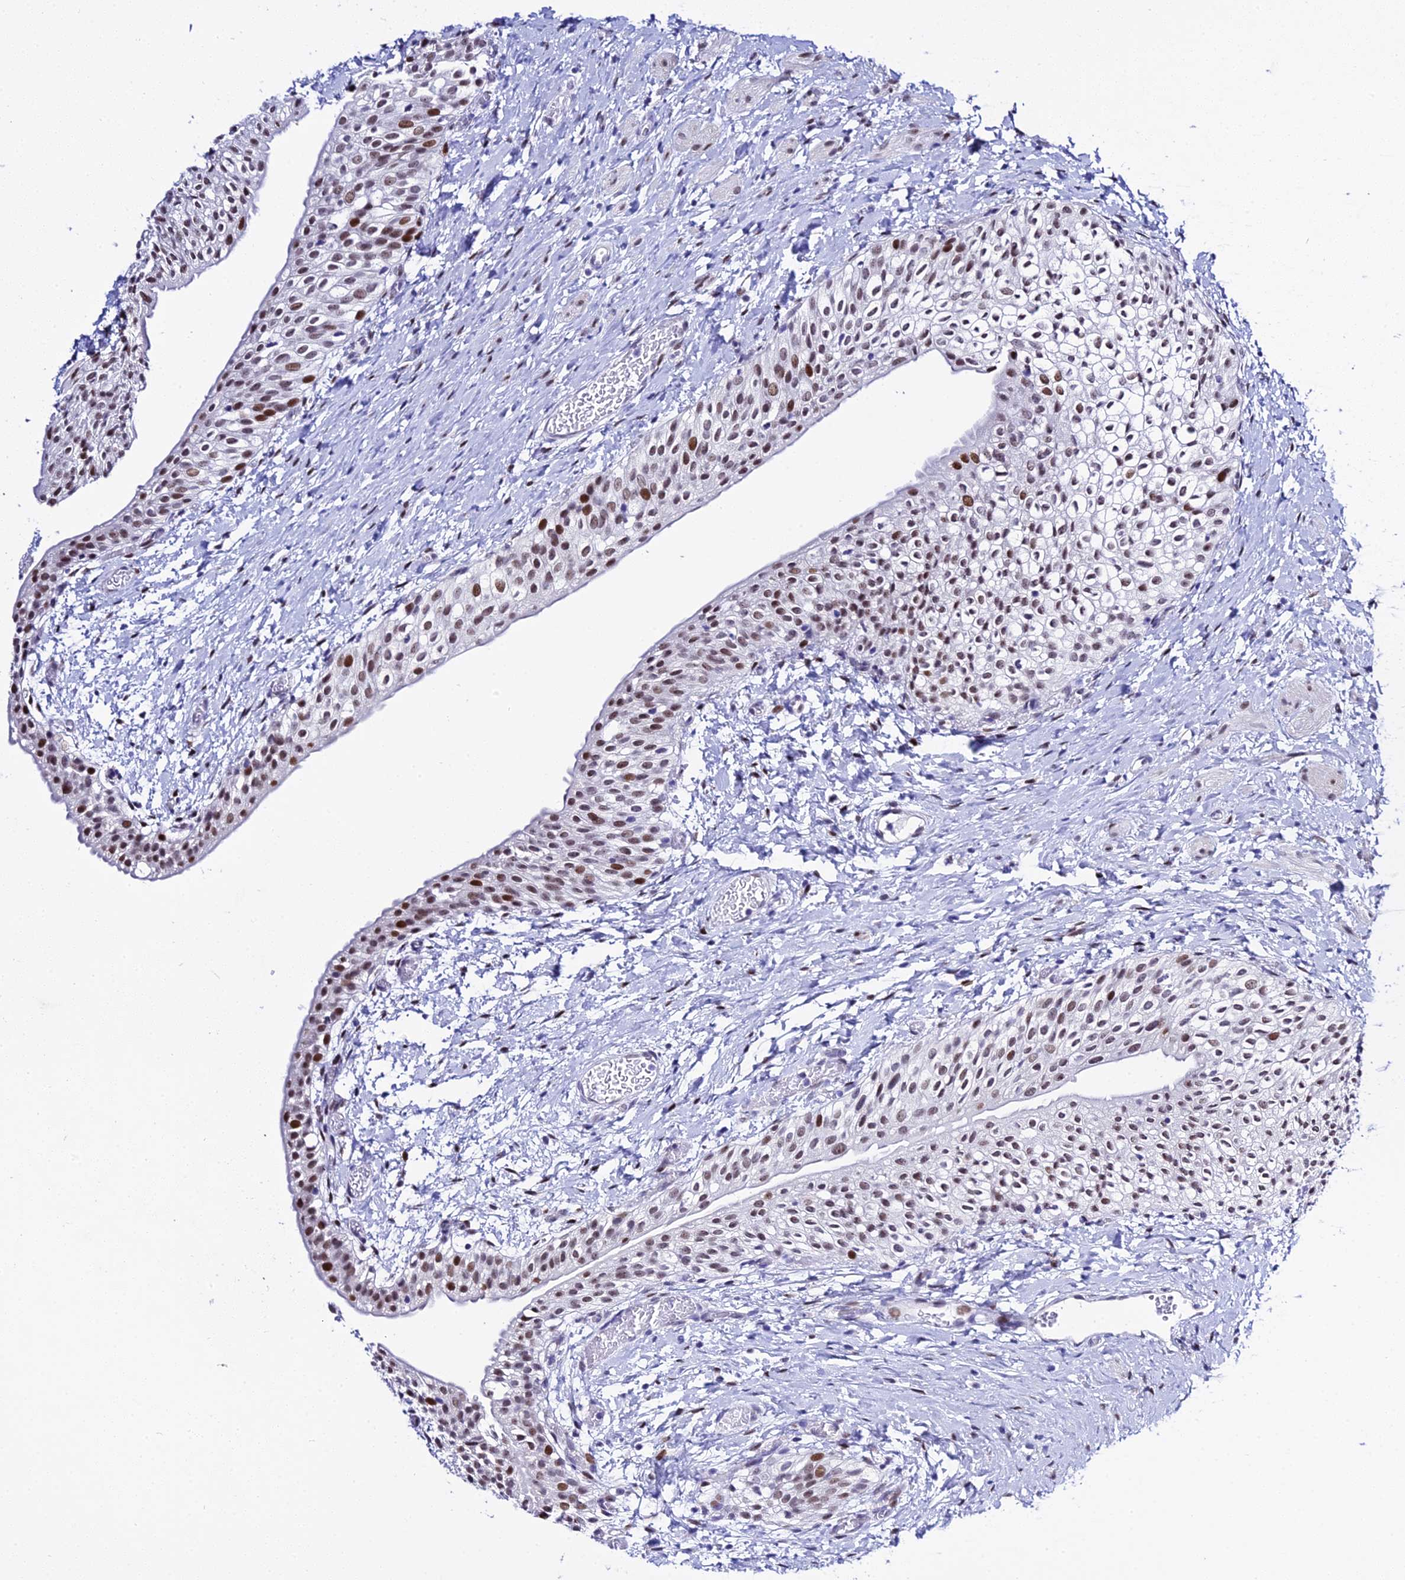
{"staining": {"intensity": "moderate", "quantity": ">75%", "location": "nuclear"}, "tissue": "urinary bladder", "cell_type": "Urothelial cells", "image_type": "normal", "snomed": [{"axis": "morphology", "description": "Normal tissue, NOS"}, {"axis": "topography", "description": "Urinary bladder"}], "caption": "Immunohistochemistry of unremarkable human urinary bladder demonstrates medium levels of moderate nuclear expression in approximately >75% of urothelial cells.", "gene": "POFUT2", "patient": {"sex": "male", "age": 1}}